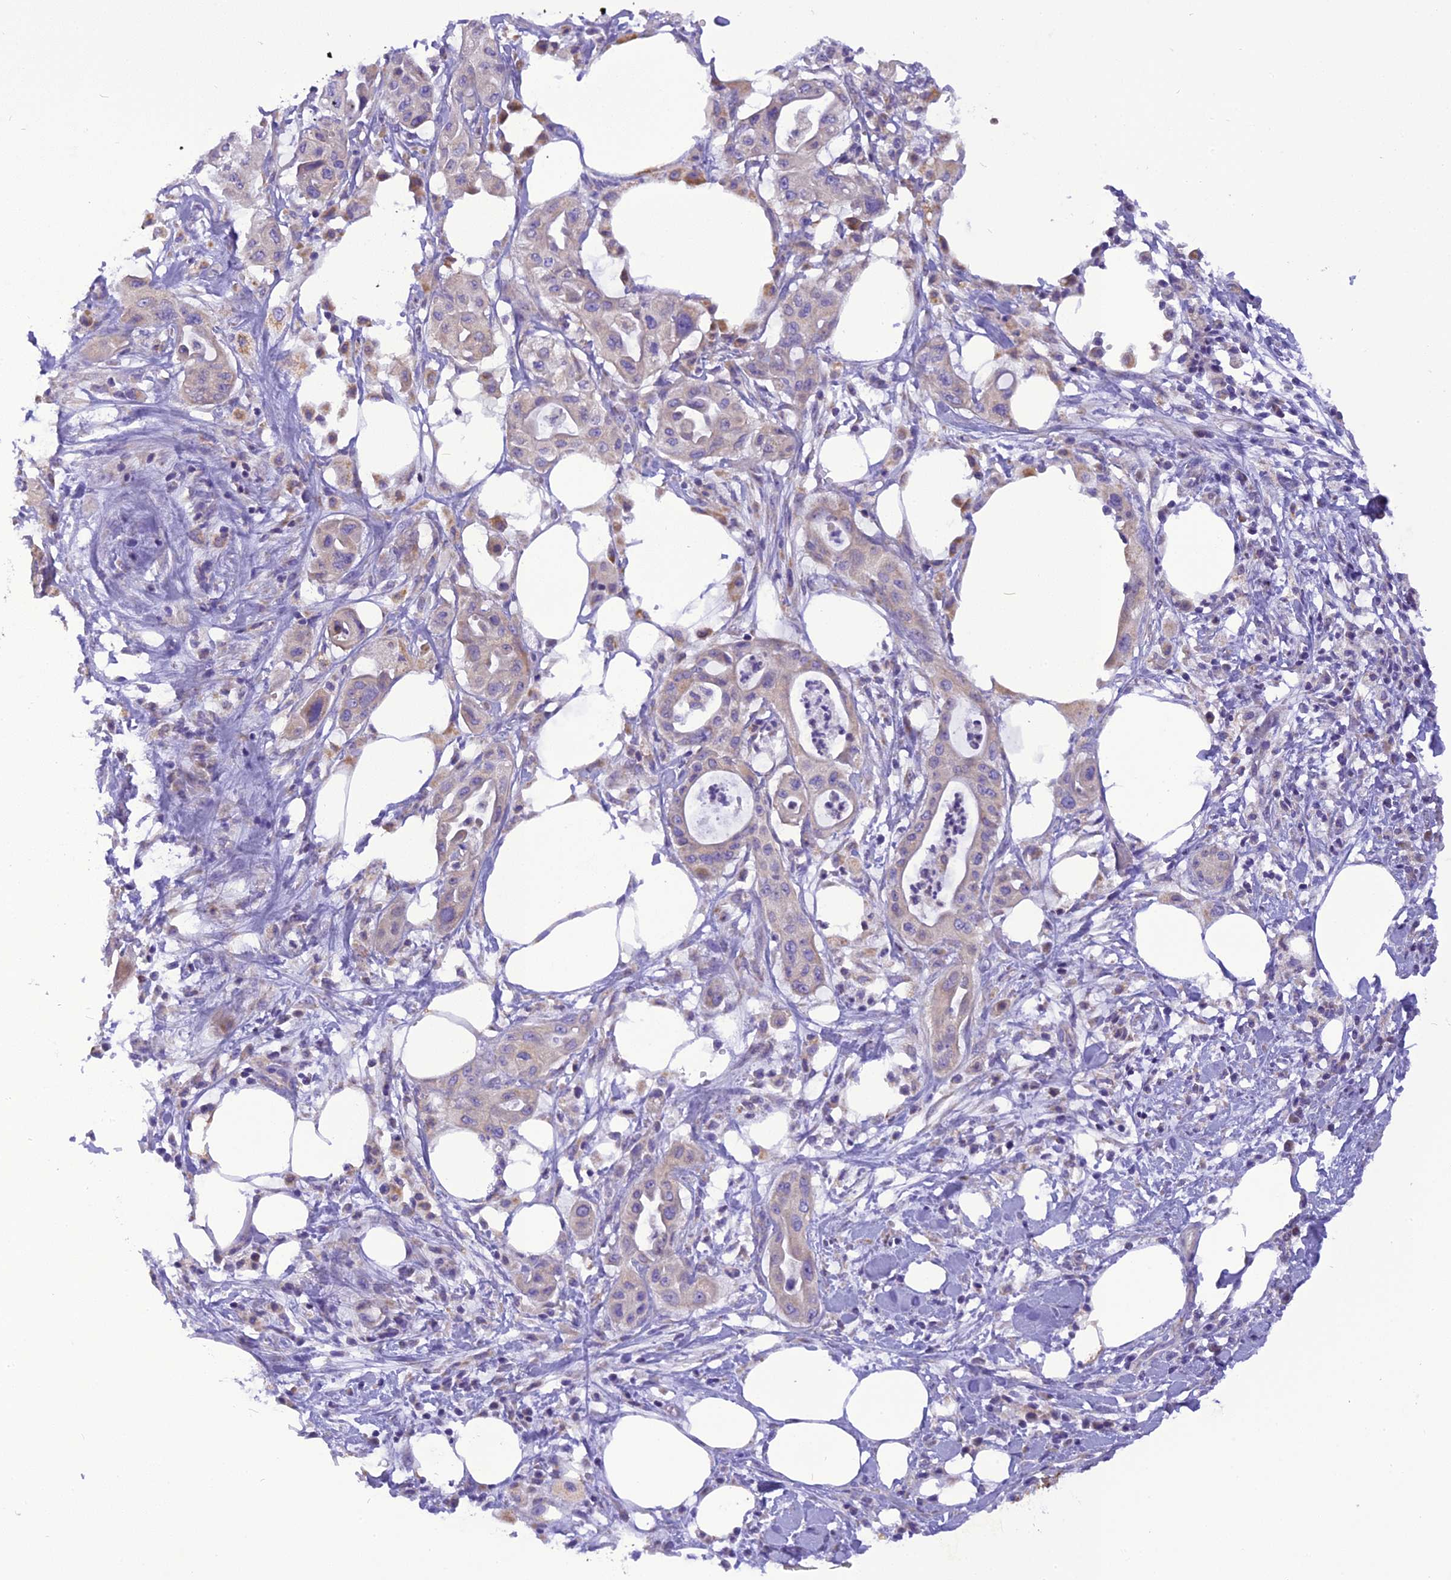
{"staining": {"intensity": "negative", "quantity": "none", "location": "none"}, "tissue": "pancreatic cancer", "cell_type": "Tumor cells", "image_type": "cancer", "snomed": [{"axis": "morphology", "description": "Adenocarcinoma, NOS"}, {"axis": "topography", "description": "Pancreas"}], "caption": "Tumor cells show no significant staining in adenocarcinoma (pancreatic).", "gene": "TRIM3", "patient": {"sex": "male", "age": 68}}